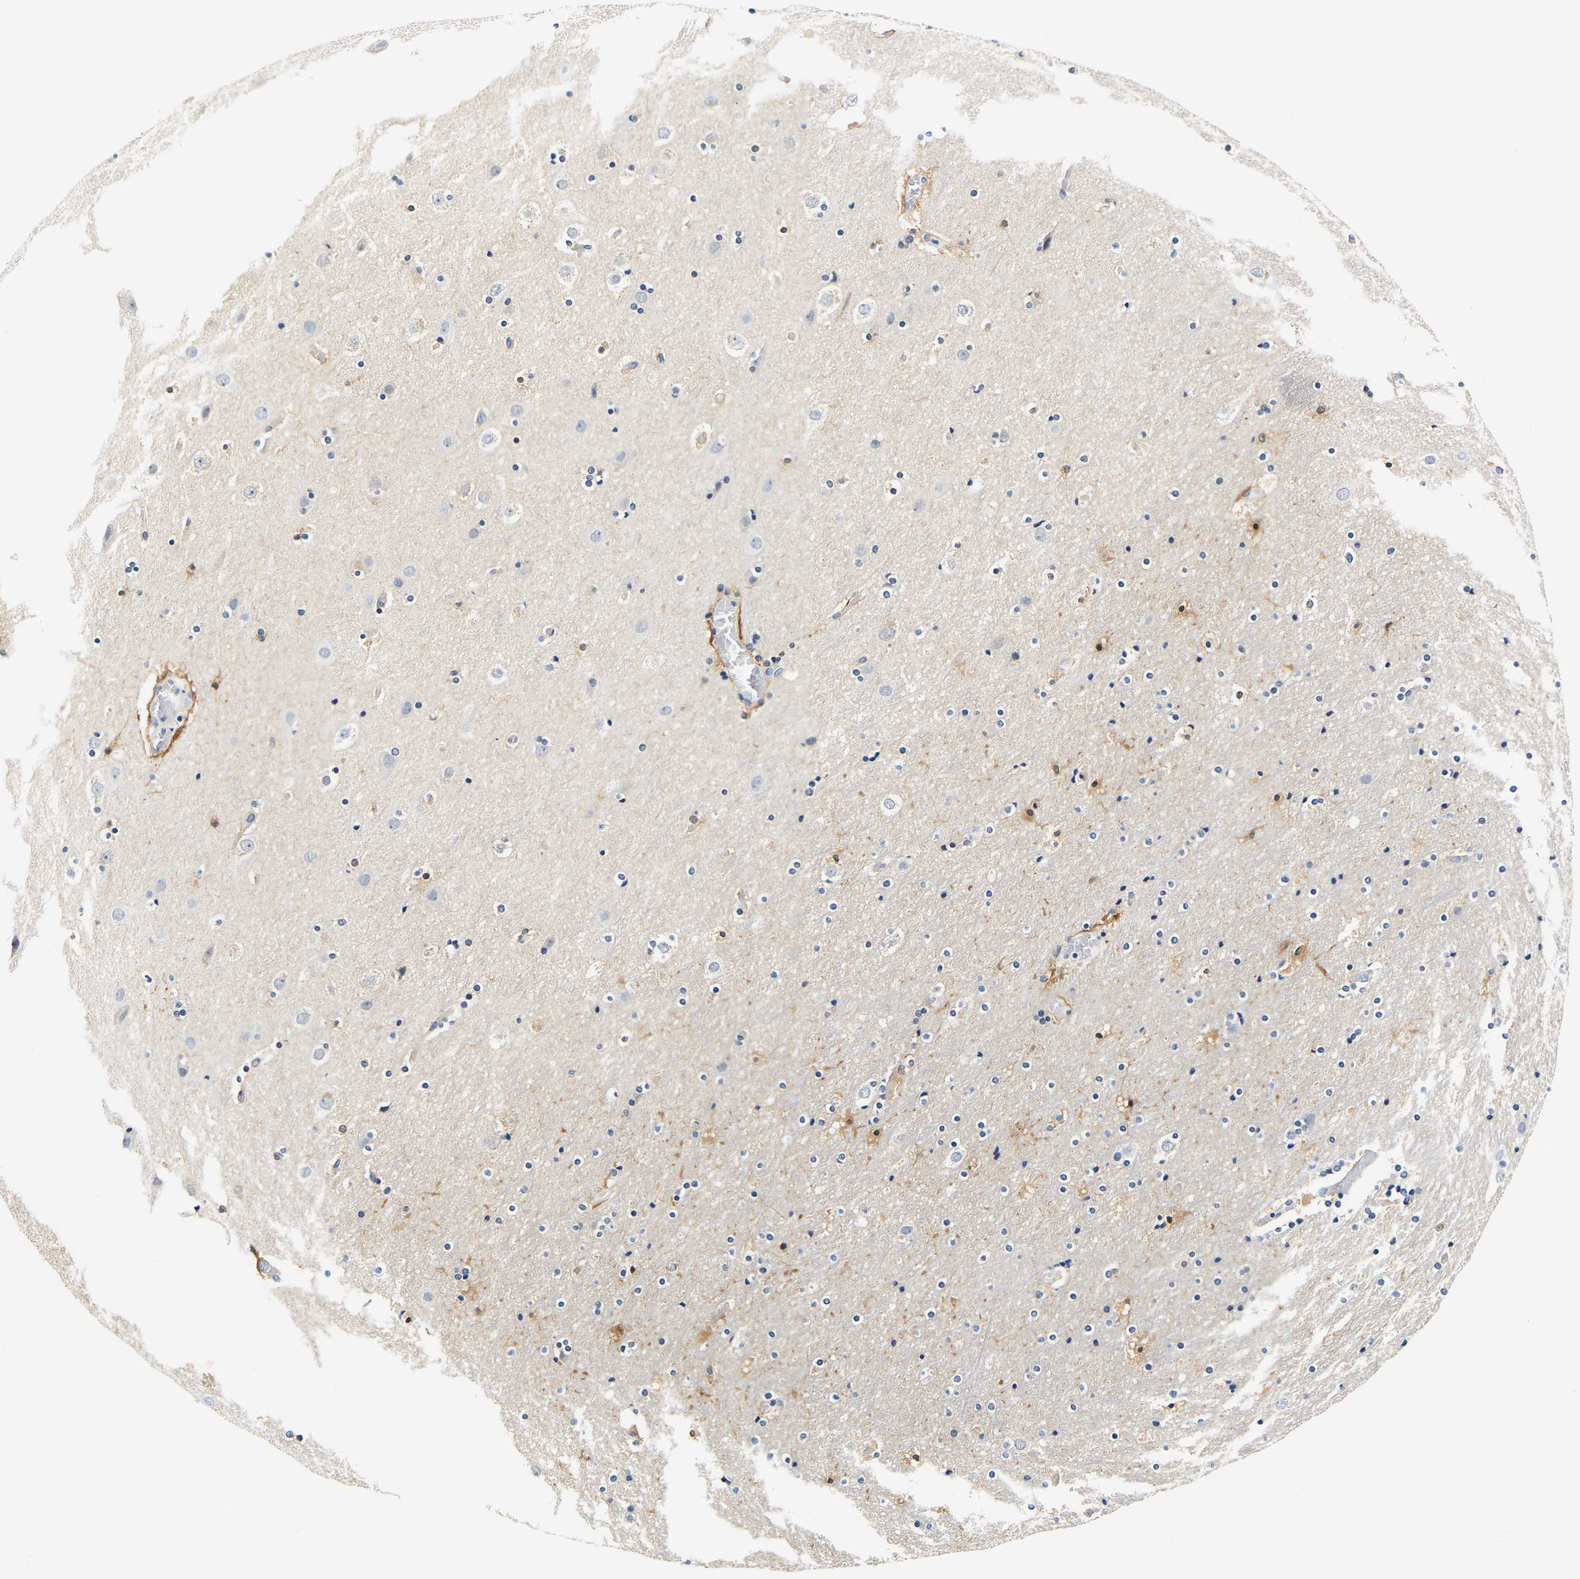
{"staining": {"intensity": "negative", "quantity": "none", "location": "none"}, "tissue": "cerebral cortex", "cell_type": "Endothelial cells", "image_type": "normal", "snomed": [{"axis": "morphology", "description": "Normal tissue, NOS"}, {"axis": "topography", "description": "Cerebral cortex"}], "caption": "This is a photomicrograph of IHC staining of unremarkable cerebral cortex, which shows no staining in endothelial cells.", "gene": "UCHL3", "patient": {"sex": "male", "age": 57}}